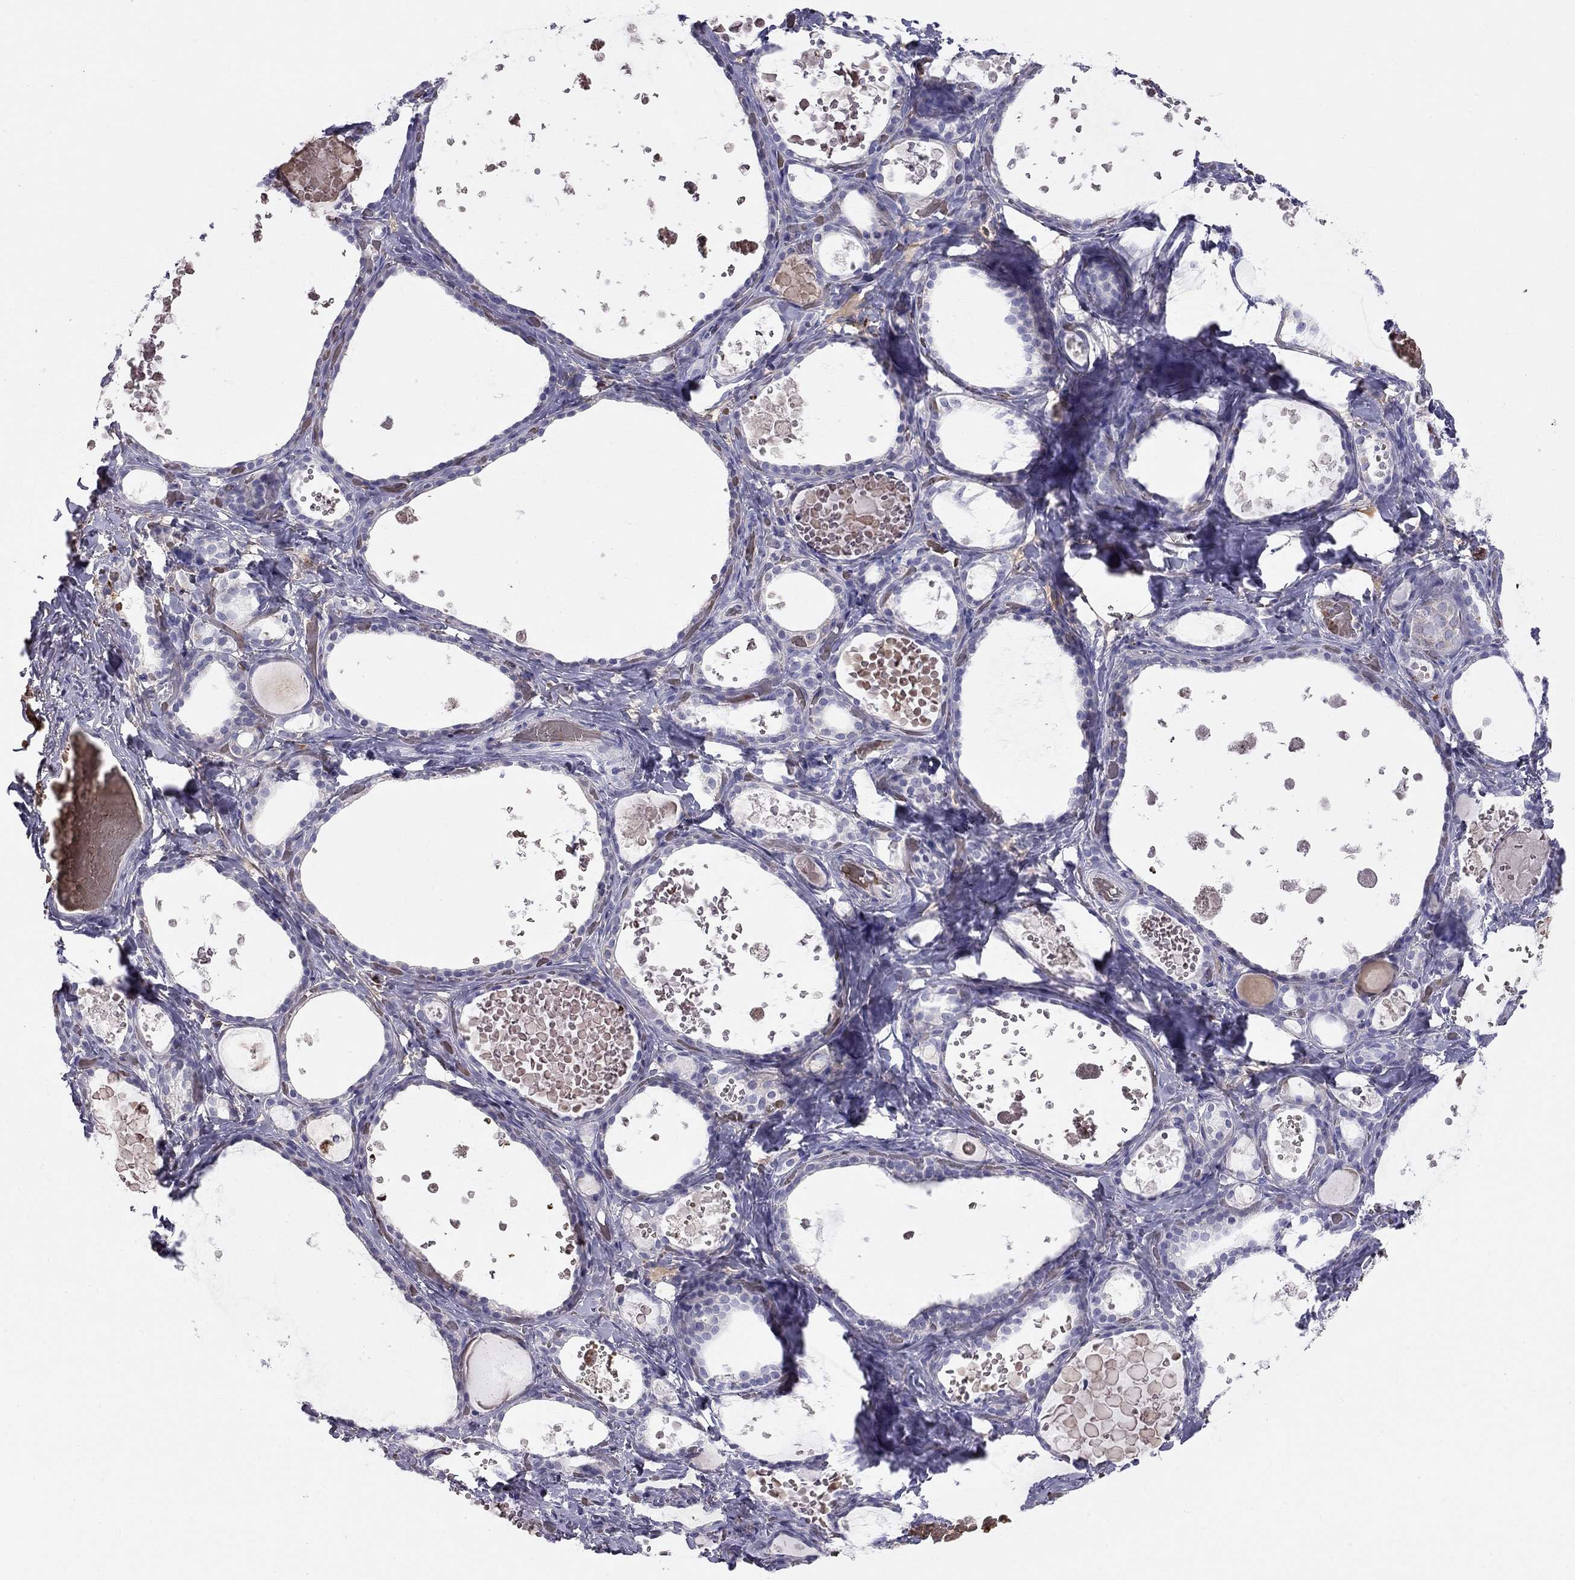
{"staining": {"intensity": "negative", "quantity": "none", "location": "none"}, "tissue": "thyroid gland", "cell_type": "Glandular cells", "image_type": "normal", "snomed": [{"axis": "morphology", "description": "Normal tissue, NOS"}, {"axis": "topography", "description": "Thyroid gland"}], "caption": "IHC photomicrograph of normal thyroid gland stained for a protein (brown), which shows no positivity in glandular cells. (DAB (3,3'-diaminobenzidine) immunohistochemistry with hematoxylin counter stain).", "gene": "RHCE", "patient": {"sex": "female", "age": 56}}